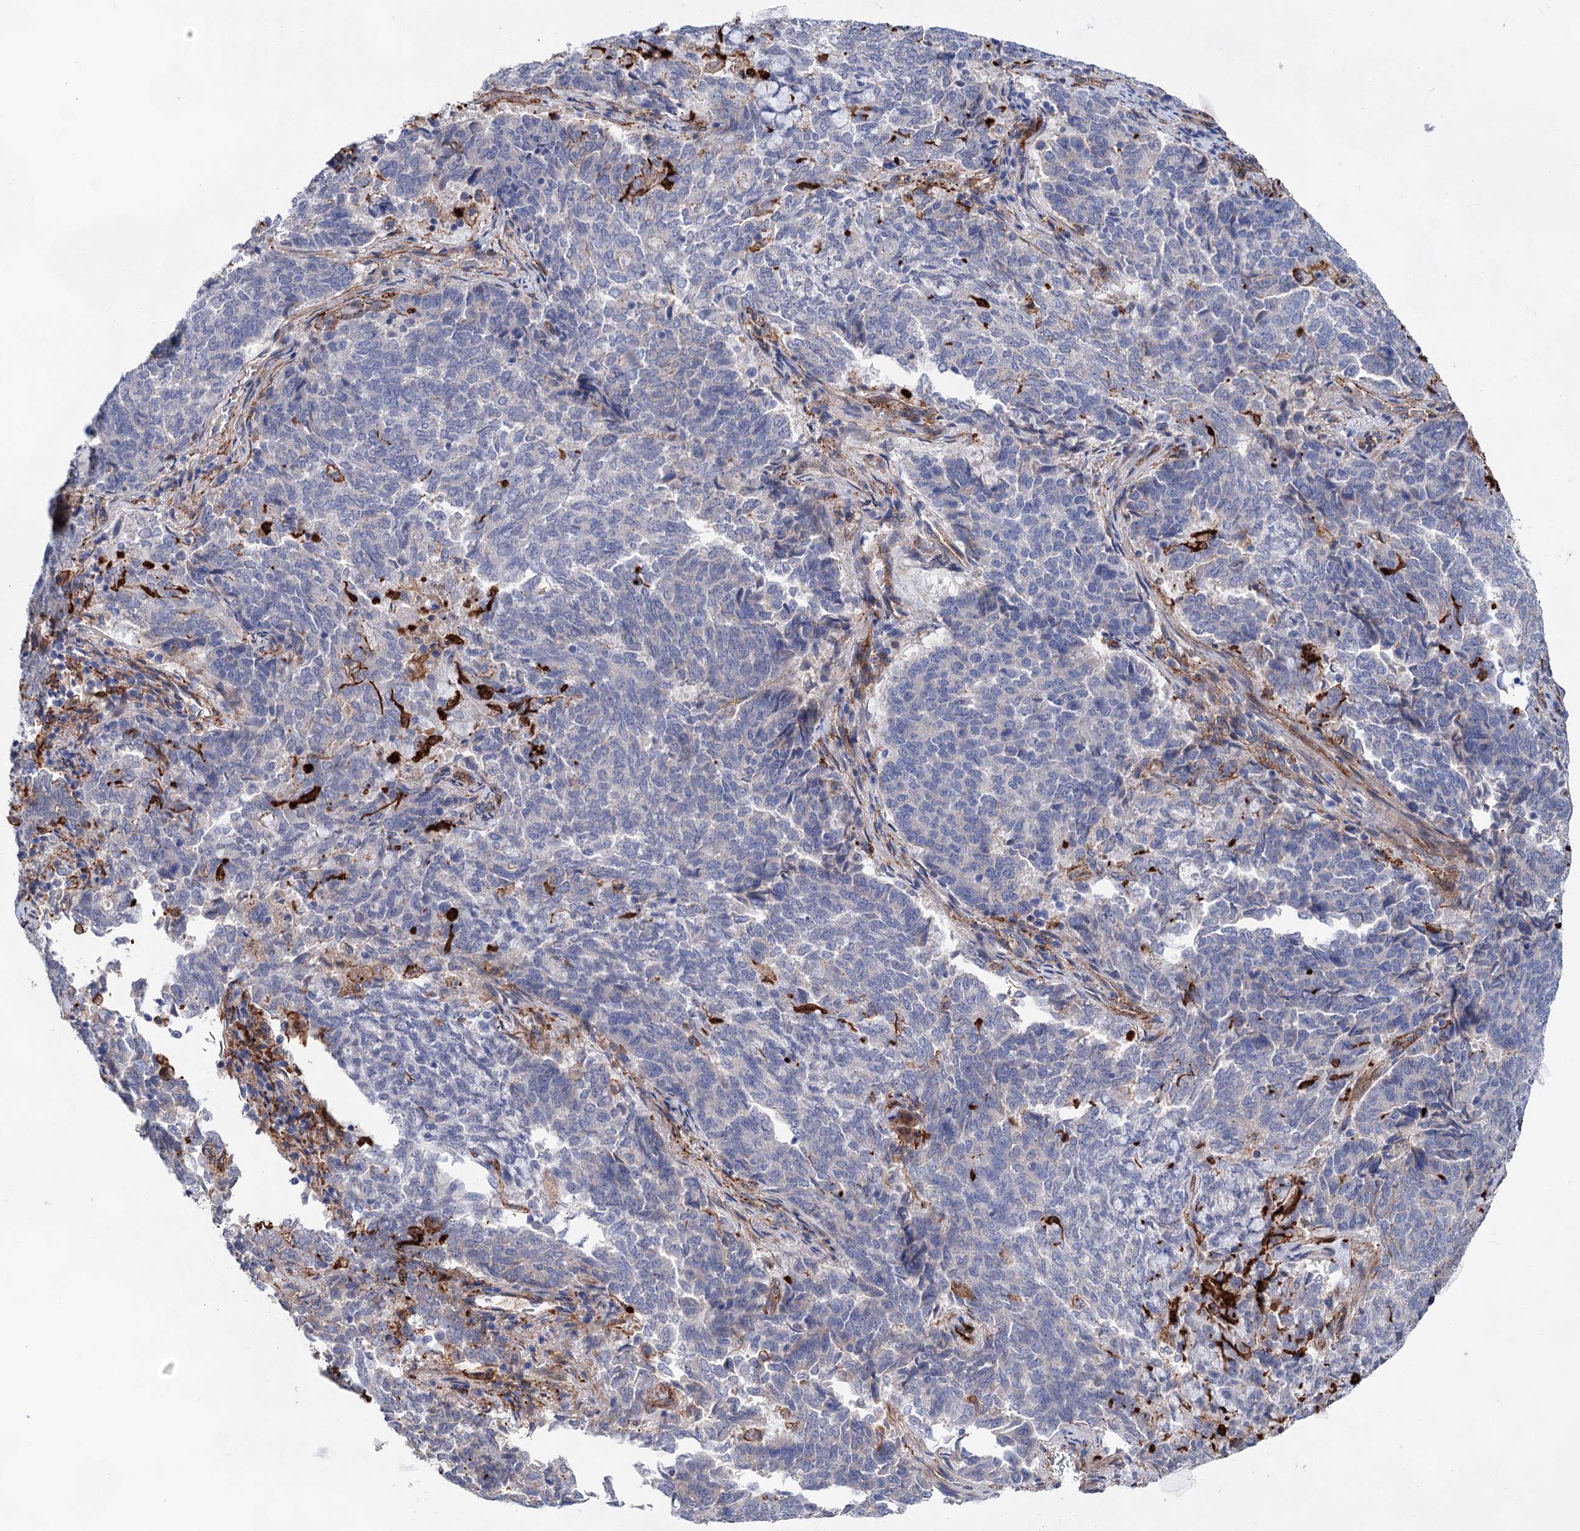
{"staining": {"intensity": "moderate", "quantity": "<25%", "location": "cytoplasmic/membranous"}, "tissue": "endometrial cancer", "cell_type": "Tumor cells", "image_type": "cancer", "snomed": [{"axis": "morphology", "description": "Adenocarcinoma, NOS"}, {"axis": "topography", "description": "Endometrium"}], "caption": "Endometrial adenocarcinoma stained for a protein displays moderate cytoplasmic/membranous positivity in tumor cells.", "gene": "TMTC3", "patient": {"sex": "female", "age": 80}}